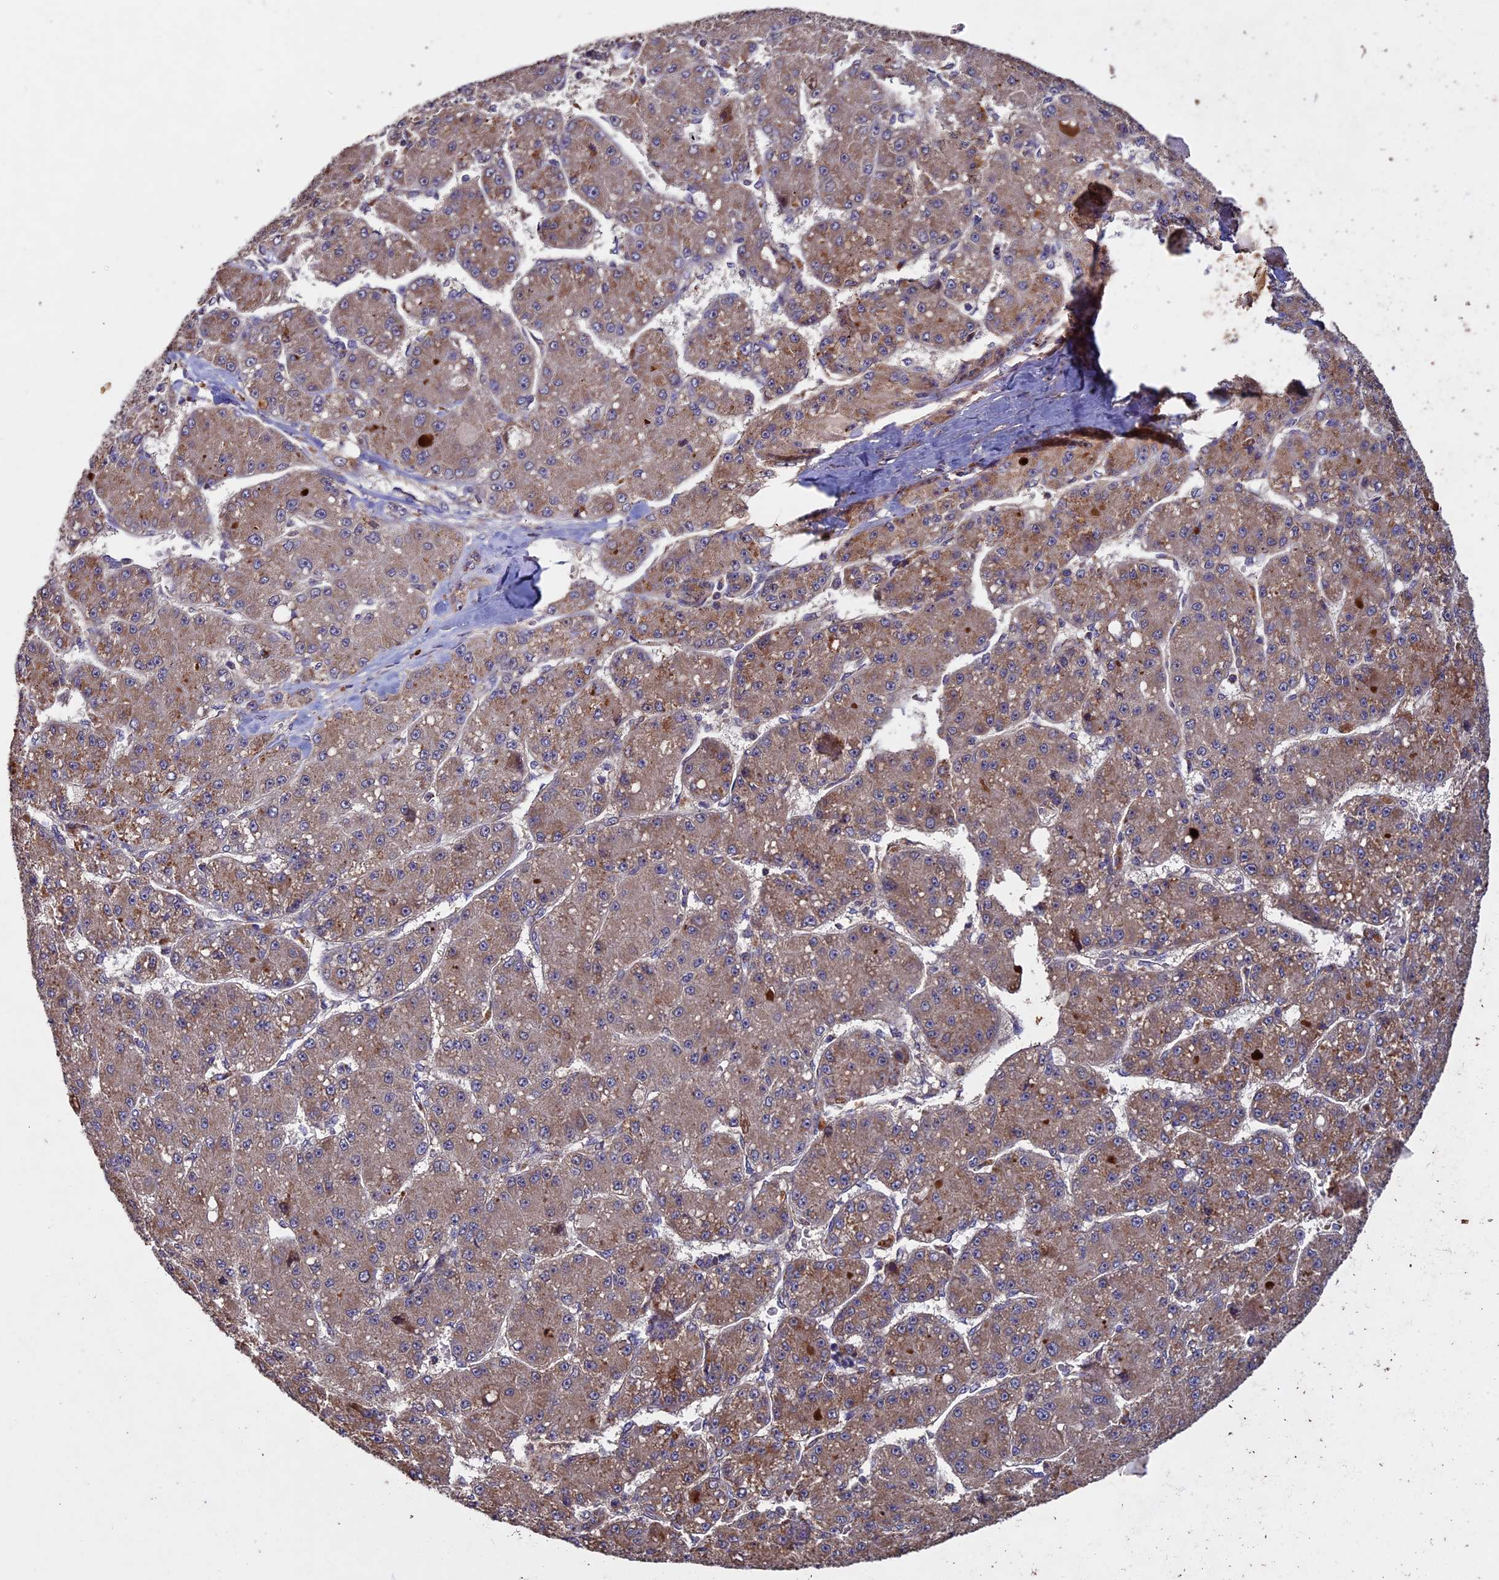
{"staining": {"intensity": "moderate", "quantity": "<25%", "location": "cytoplasmic/membranous"}, "tissue": "liver cancer", "cell_type": "Tumor cells", "image_type": "cancer", "snomed": [{"axis": "morphology", "description": "Carcinoma, Hepatocellular, NOS"}, {"axis": "topography", "description": "Liver"}], "caption": "The photomicrograph exhibits a brown stain indicating the presence of a protein in the cytoplasmic/membranous of tumor cells in liver hepatocellular carcinoma.", "gene": "RNF17", "patient": {"sex": "male", "age": 67}}